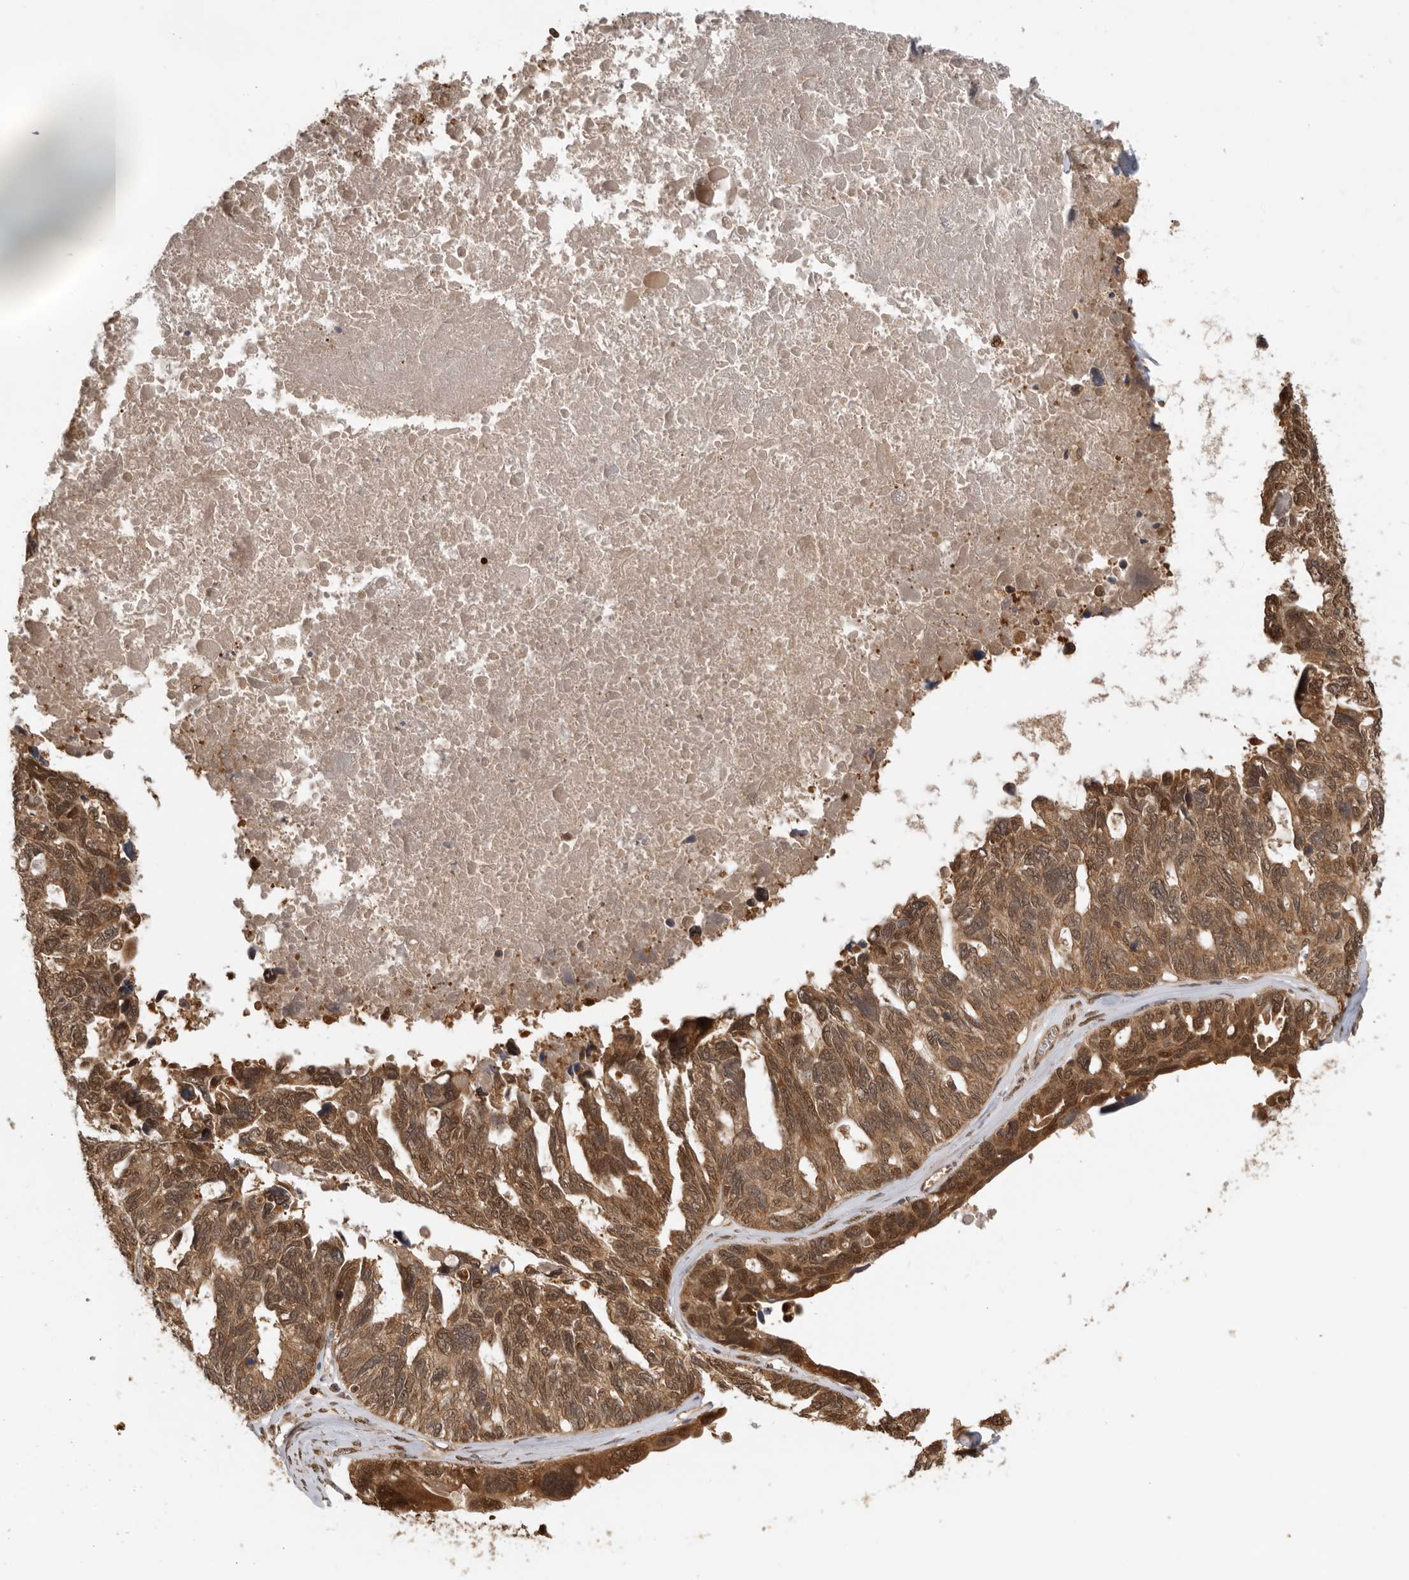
{"staining": {"intensity": "strong", "quantity": ">75%", "location": "cytoplasmic/membranous,nuclear"}, "tissue": "ovarian cancer", "cell_type": "Tumor cells", "image_type": "cancer", "snomed": [{"axis": "morphology", "description": "Cystadenocarcinoma, serous, NOS"}, {"axis": "topography", "description": "Ovary"}], "caption": "A high amount of strong cytoplasmic/membranous and nuclear staining is identified in approximately >75% of tumor cells in serous cystadenocarcinoma (ovarian) tissue.", "gene": "ADPRS", "patient": {"sex": "female", "age": 79}}